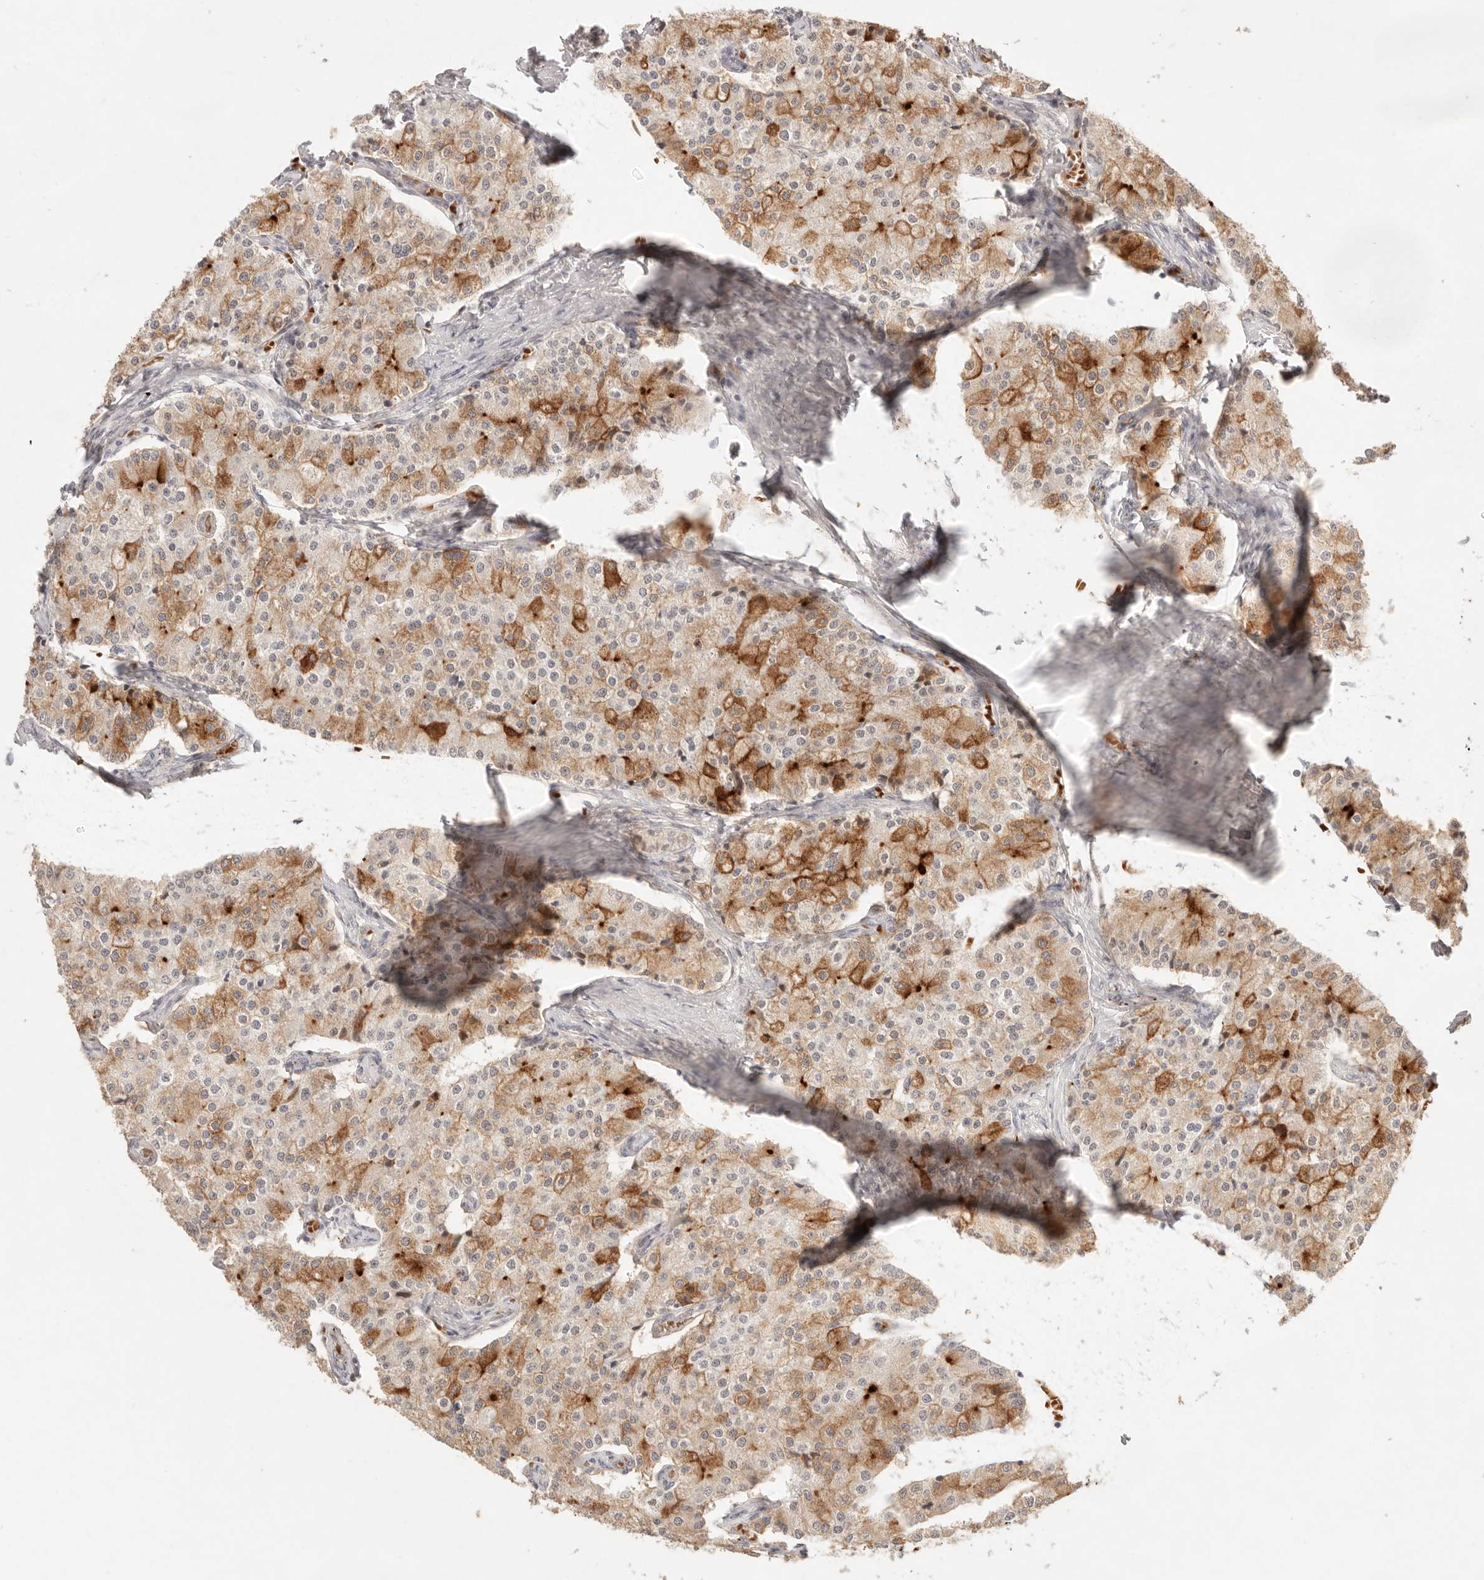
{"staining": {"intensity": "moderate", "quantity": ">75%", "location": "cytoplasmic/membranous"}, "tissue": "carcinoid", "cell_type": "Tumor cells", "image_type": "cancer", "snomed": [{"axis": "morphology", "description": "Carcinoid, malignant, NOS"}, {"axis": "topography", "description": "Colon"}], "caption": "Protein expression by immunohistochemistry reveals moderate cytoplasmic/membranous staining in about >75% of tumor cells in carcinoid (malignant).", "gene": "MEP1A", "patient": {"sex": "female", "age": 52}}